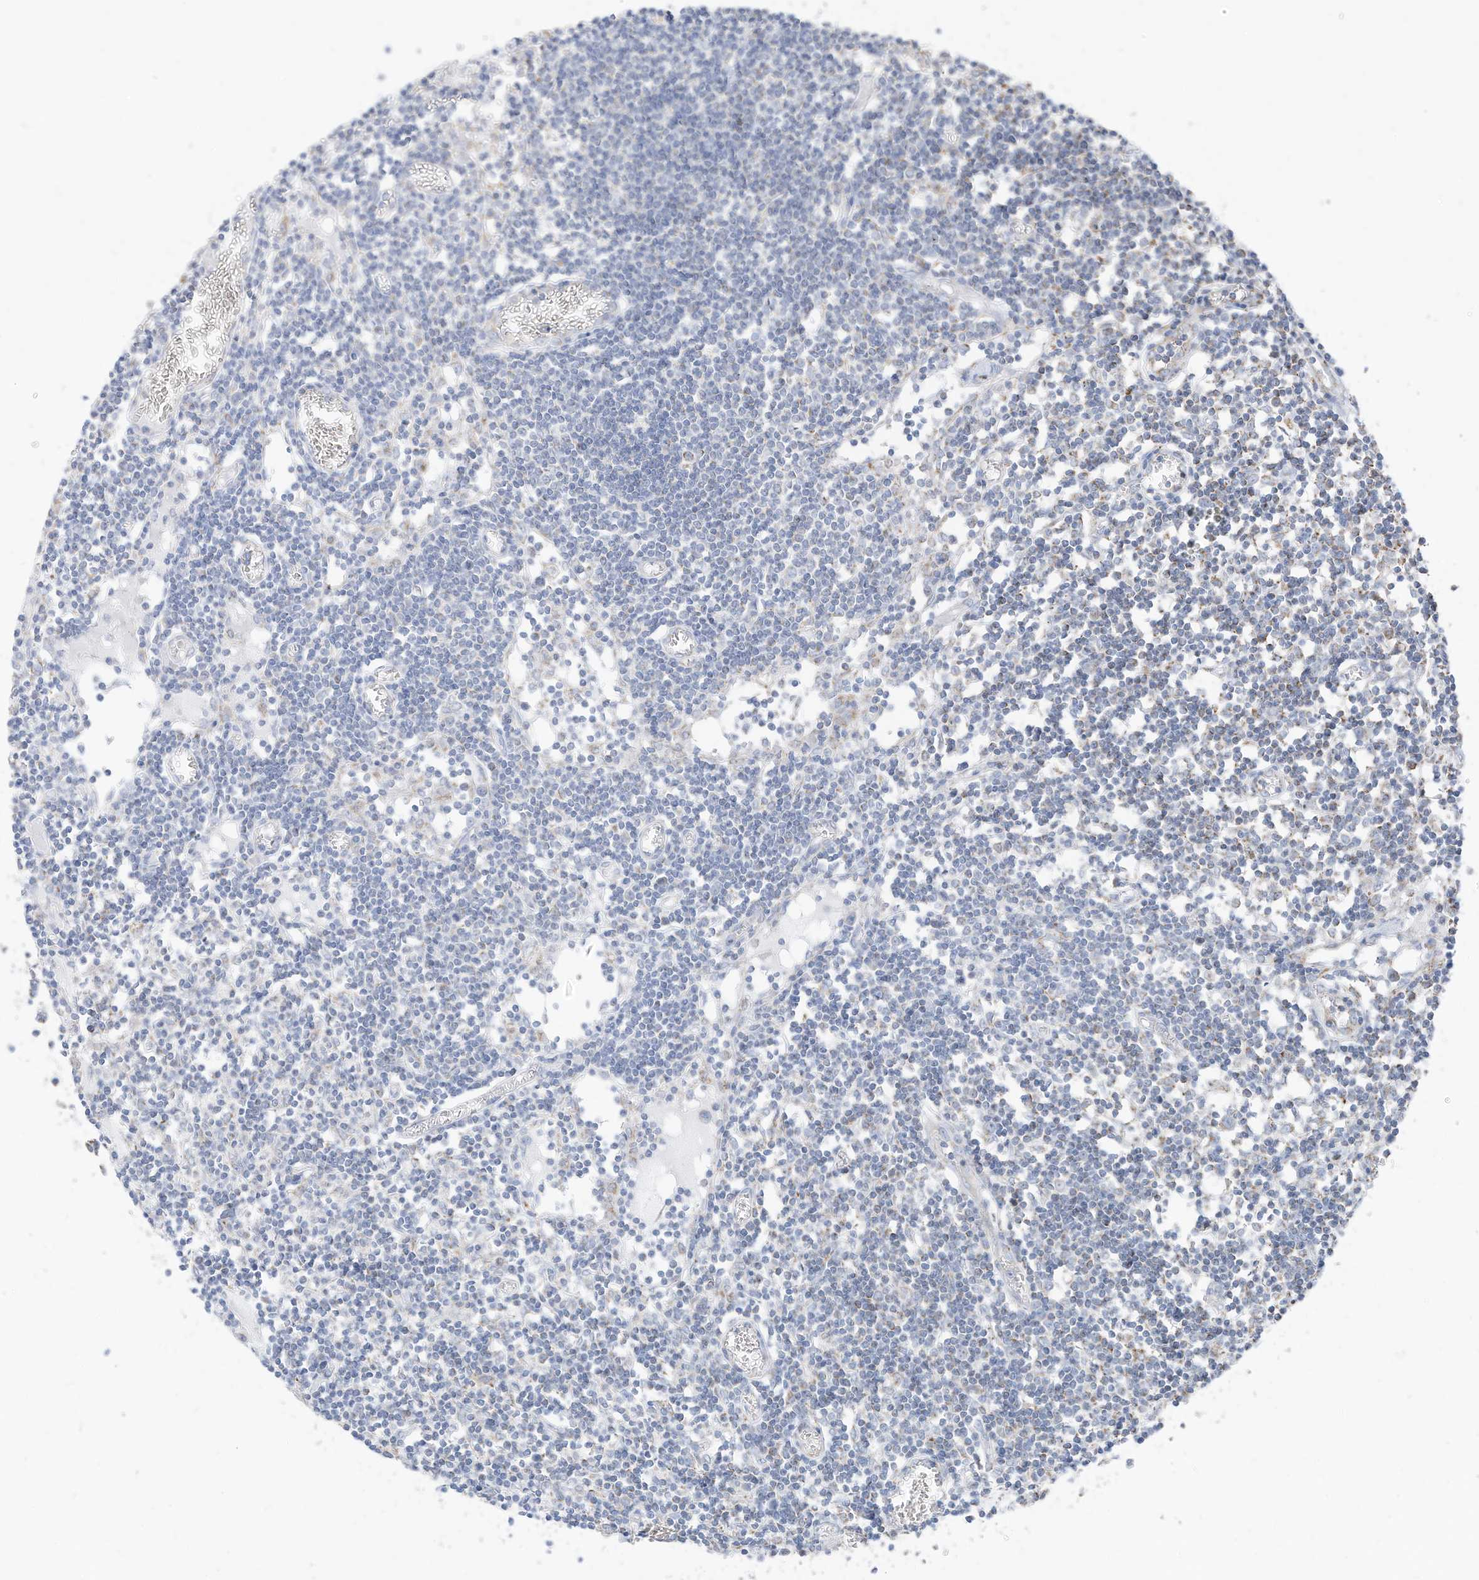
{"staining": {"intensity": "negative", "quantity": "none", "location": "none"}, "tissue": "lymph node", "cell_type": "Germinal center cells", "image_type": "normal", "snomed": [{"axis": "morphology", "description": "Normal tissue, NOS"}, {"axis": "topography", "description": "Lymph node"}], "caption": "Benign lymph node was stained to show a protein in brown. There is no significant positivity in germinal center cells.", "gene": "ETHE1", "patient": {"sex": "female", "age": 11}}